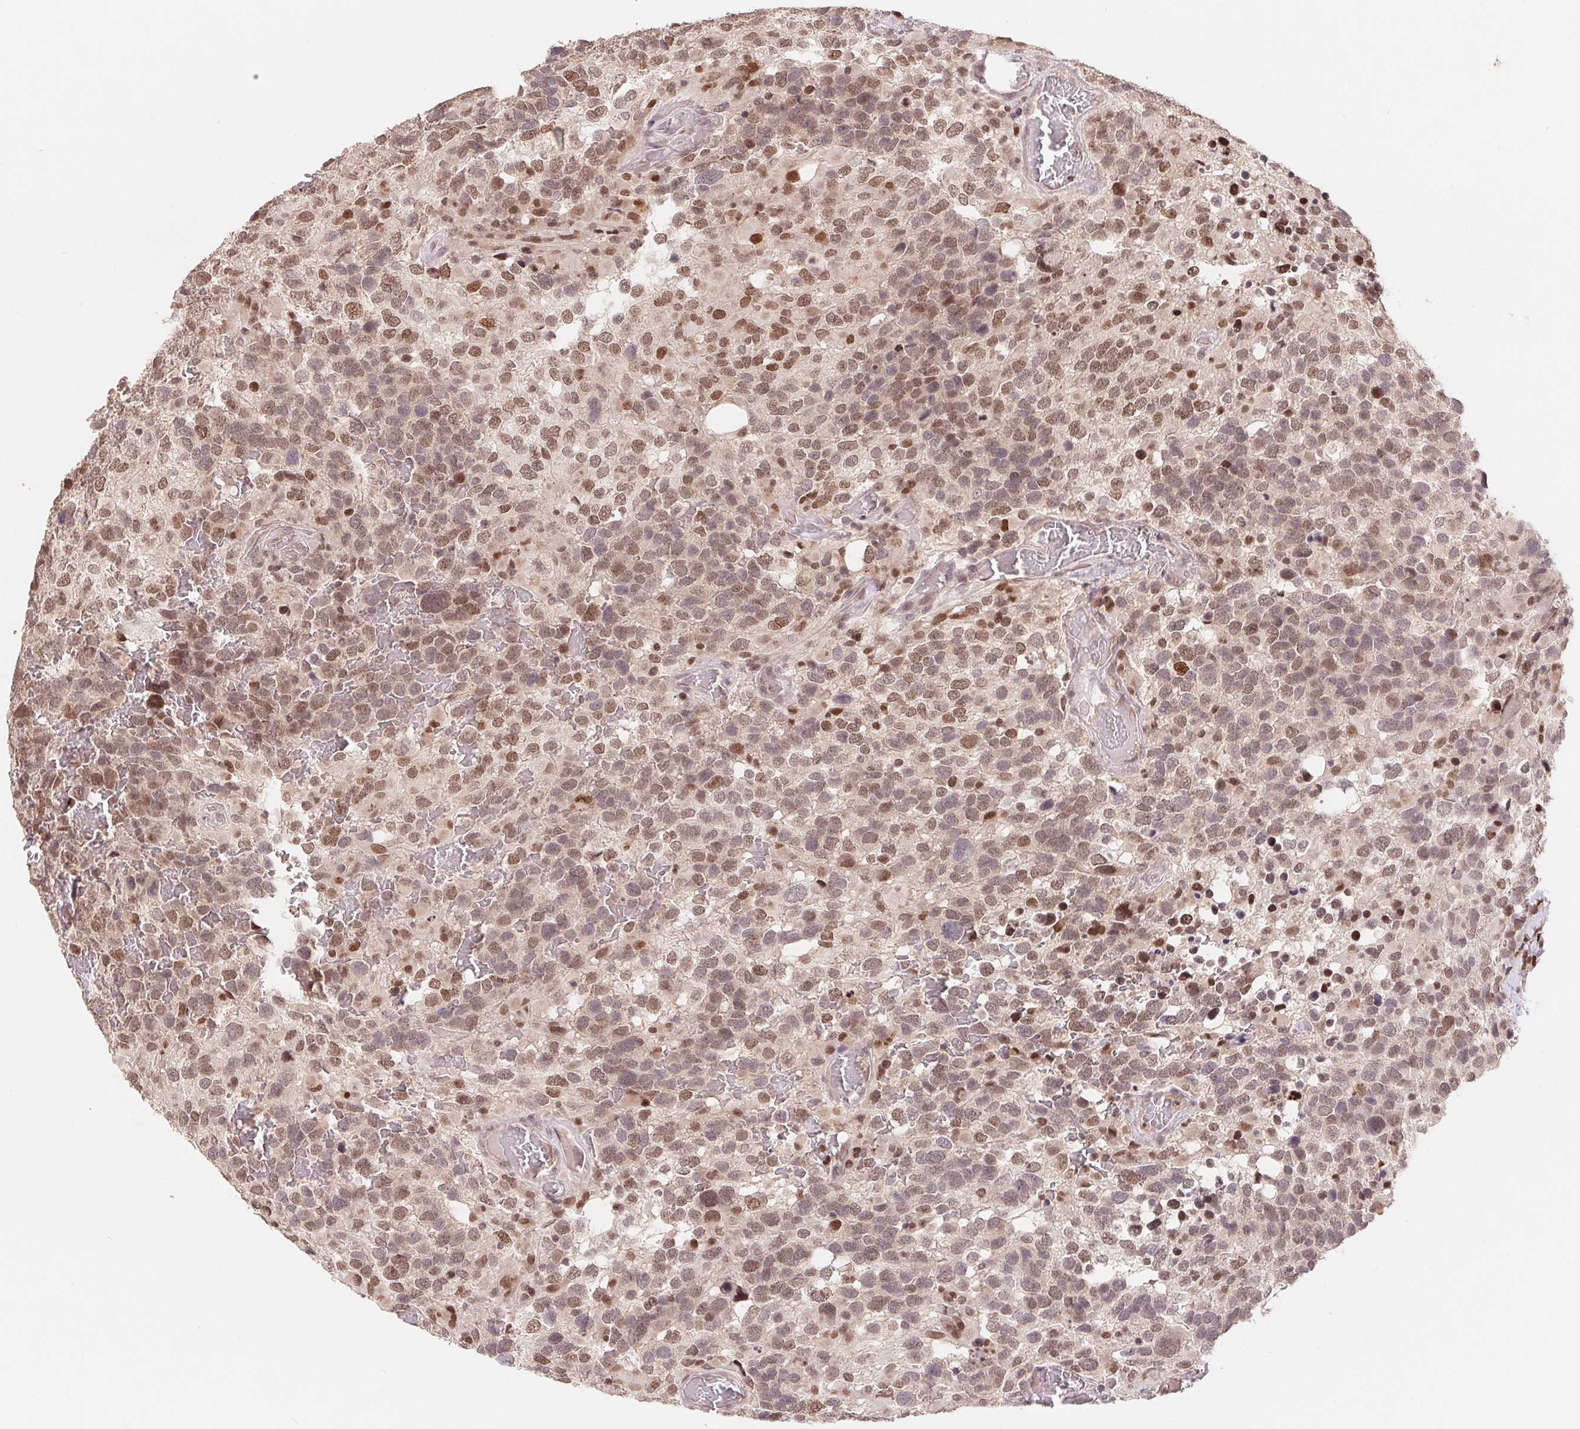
{"staining": {"intensity": "moderate", "quantity": "25%-75%", "location": "nuclear"}, "tissue": "glioma", "cell_type": "Tumor cells", "image_type": "cancer", "snomed": [{"axis": "morphology", "description": "Glioma, malignant, High grade"}, {"axis": "topography", "description": "Brain"}], "caption": "Immunohistochemistry of human glioma demonstrates medium levels of moderate nuclear positivity in approximately 25%-75% of tumor cells. (Stains: DAB (3,3'-diaminobenzidine) in brown, nuclei in blue, Microscopy: brightfield microscopy at high magnification).", "gene": "HMGN3", "patient": {"sex": "female", "age": 40}}